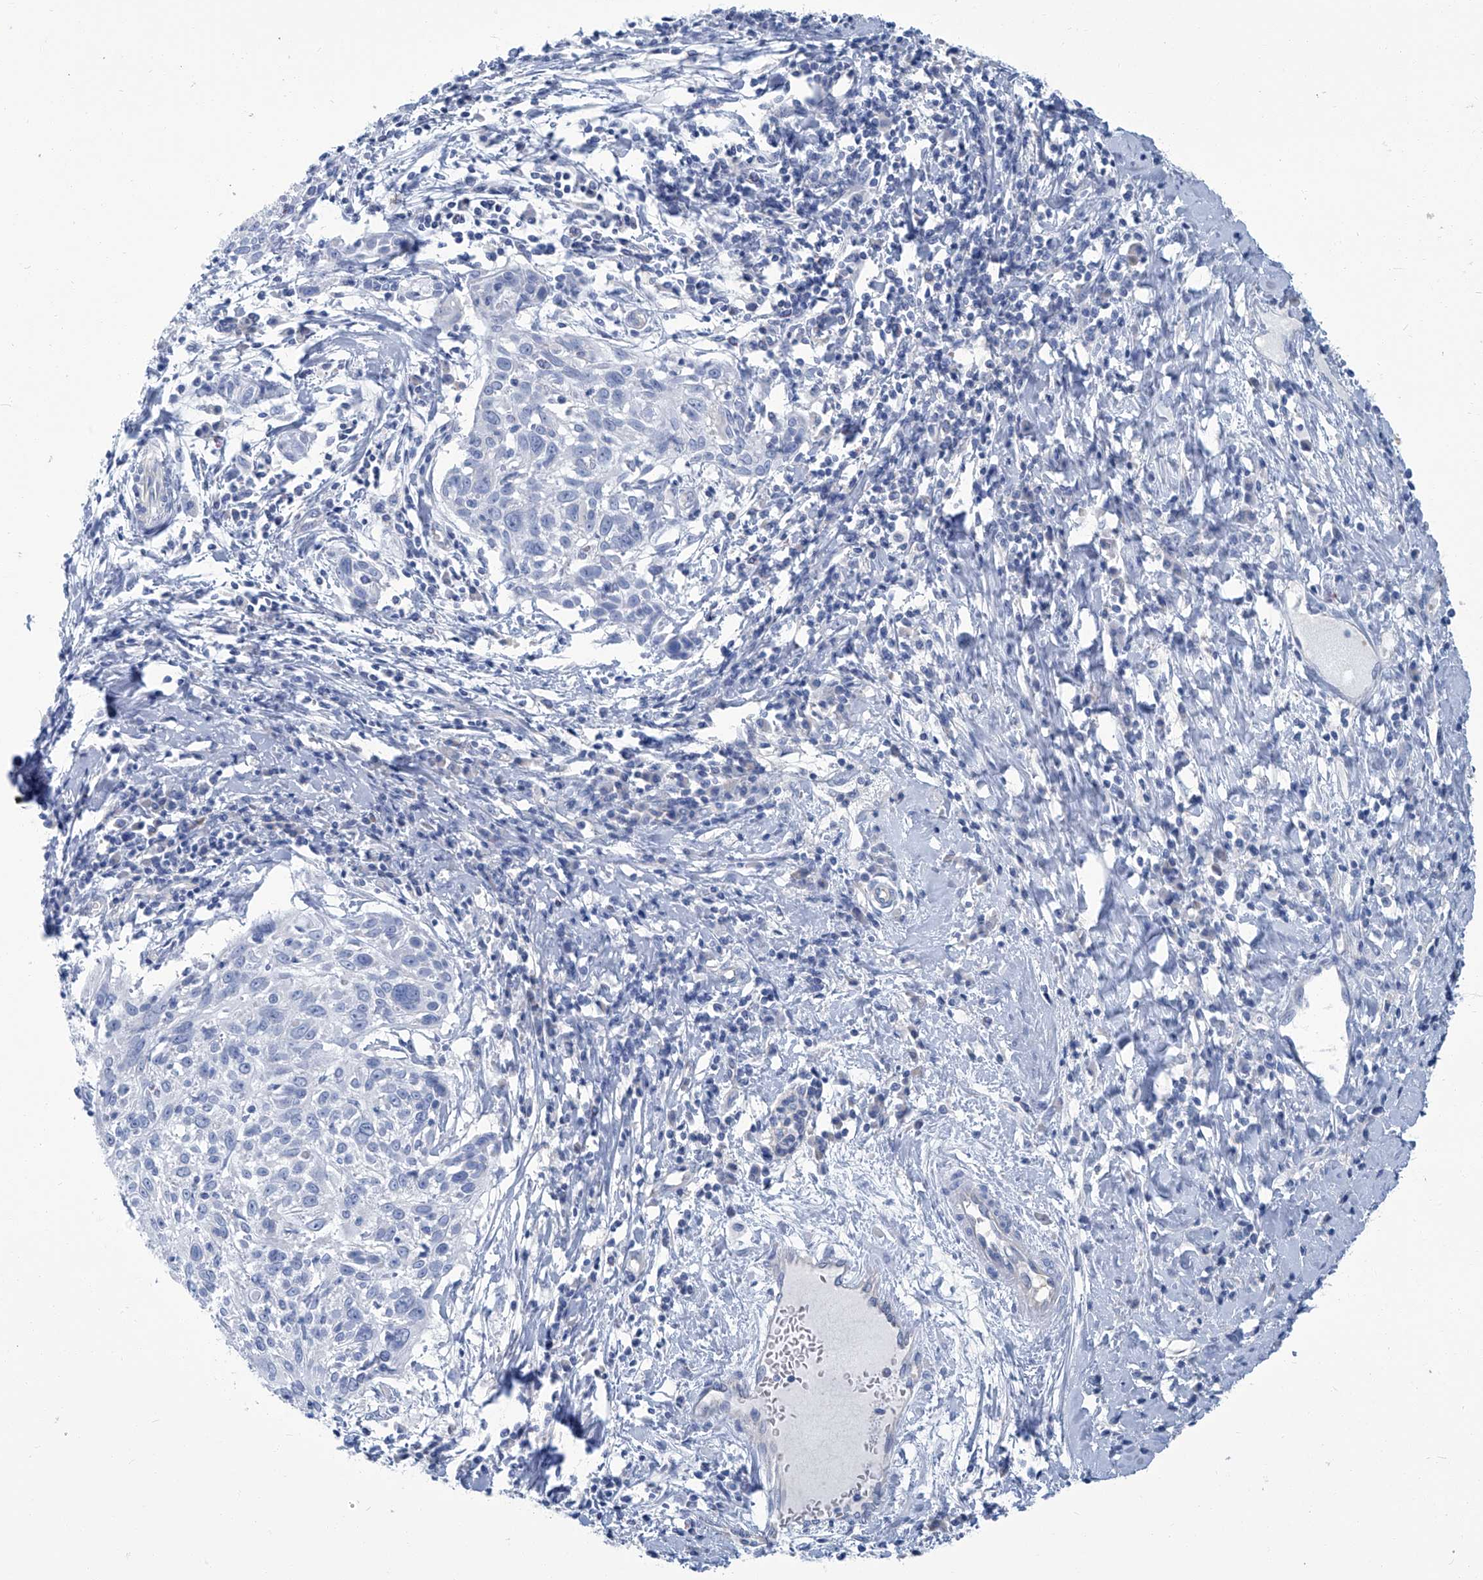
{"staining": {"intensity": "negative", "quantity": "none", "location": "none"}, "tissue": "cervical cancer", "cell_type": "Tumor cells", "image_type": "cancer", "snomed": [{"axis": "morphology", "description": "Squamous cell carcinoma, NOS"}, {"axis": "topography", "description": "Cervix"}], "caption": "Cervical cancer stained for a protein using immunohistochemistry displays no staining tumor cells.", "gene": "PFKL", "patient": {"sex": "female", "age": 51}}